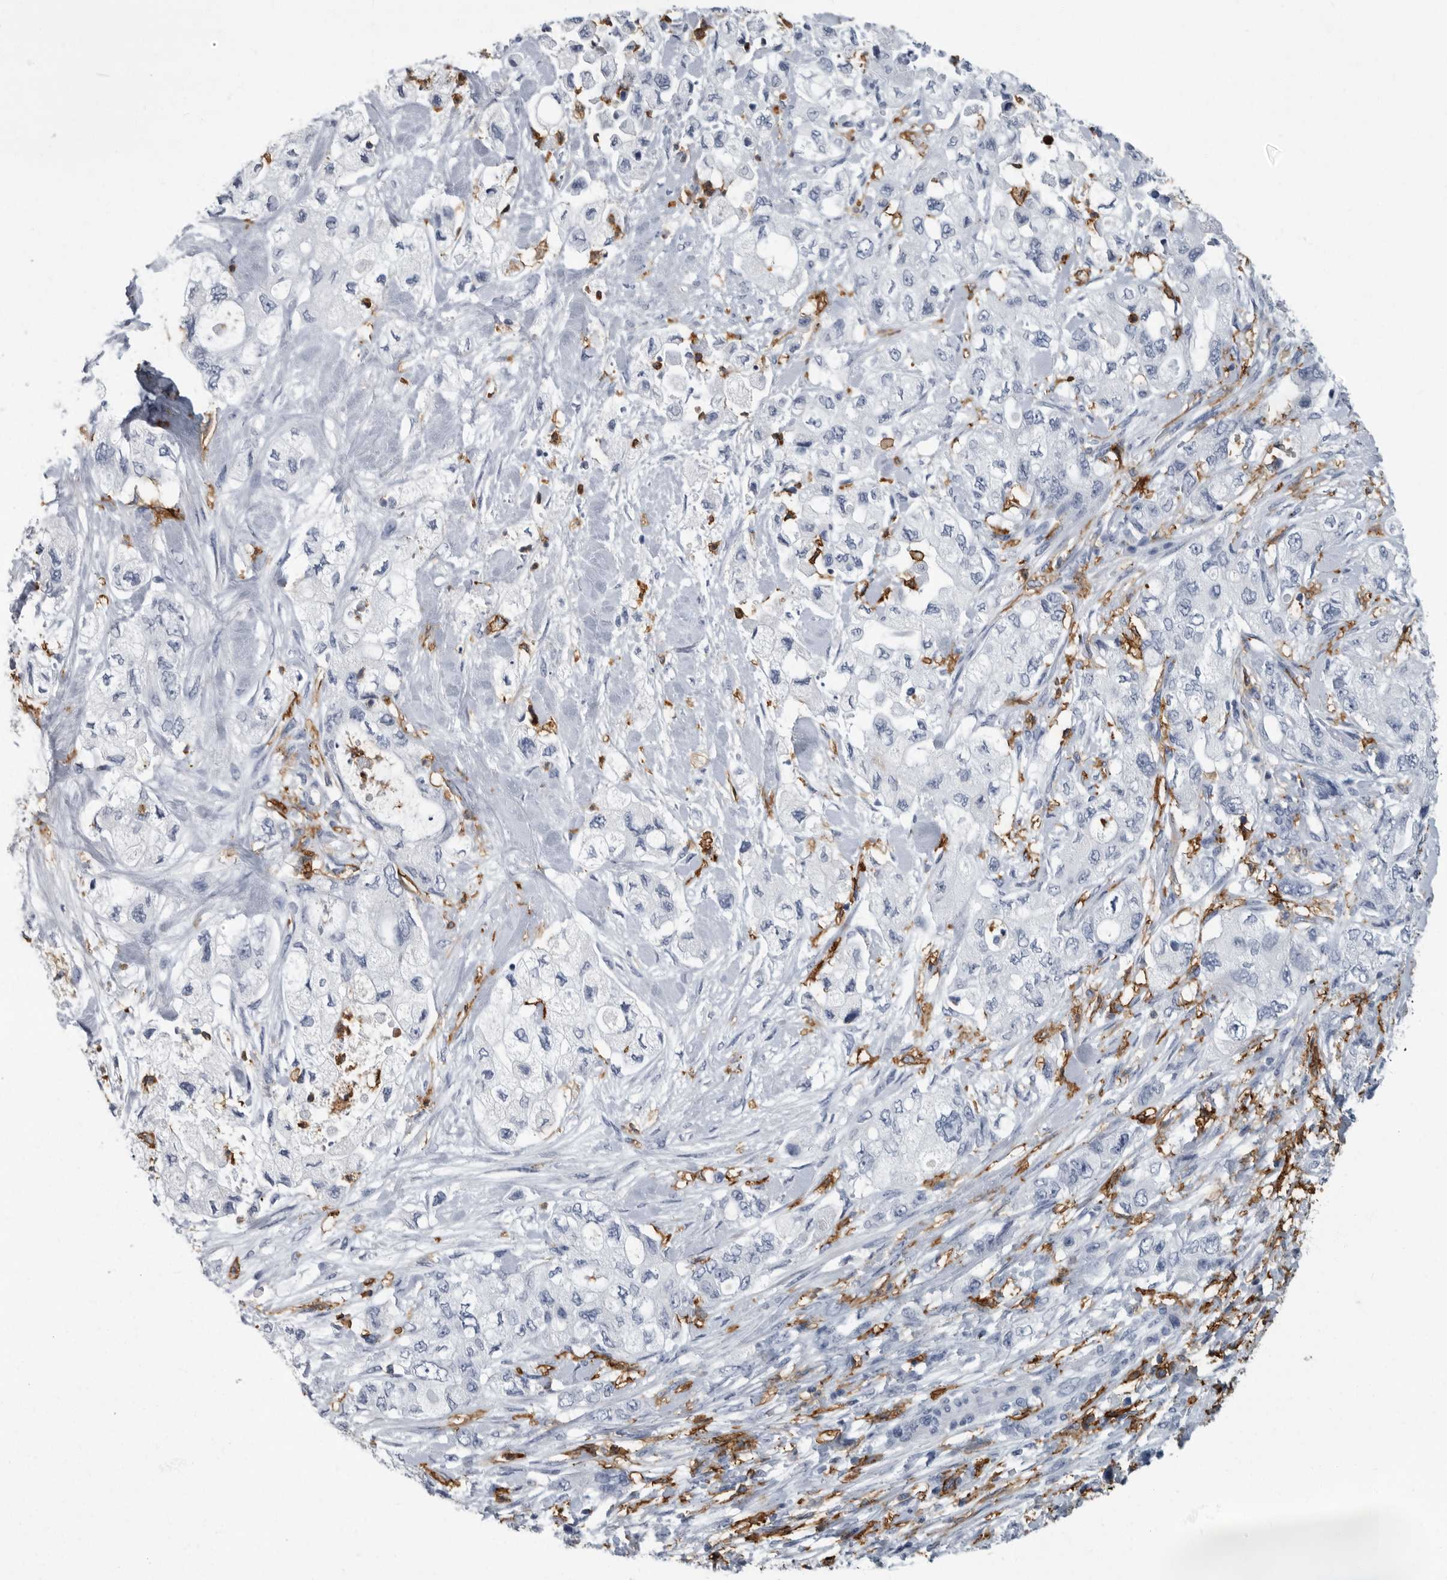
{"staining": {"intensity": "negative", "quantity": "none", "location": "none"}, "tissue": "pancreatic cancer", "cell_type": "Tumor cells", "image_type": "cancer", "snomed": [{"axis": "morphology", "description": "Adenocarcinoma, NOS"}, {"axis": "topography", "description": "Pancreas"}], "caption": "A high-resolution photomicrograph shows IHC staining of pancreatic cancer (adenocarcinoma), which shows no significant staining in tumor cells.", "gene": "FCER1G", "patient": {"sex": "female", "age": 73}}